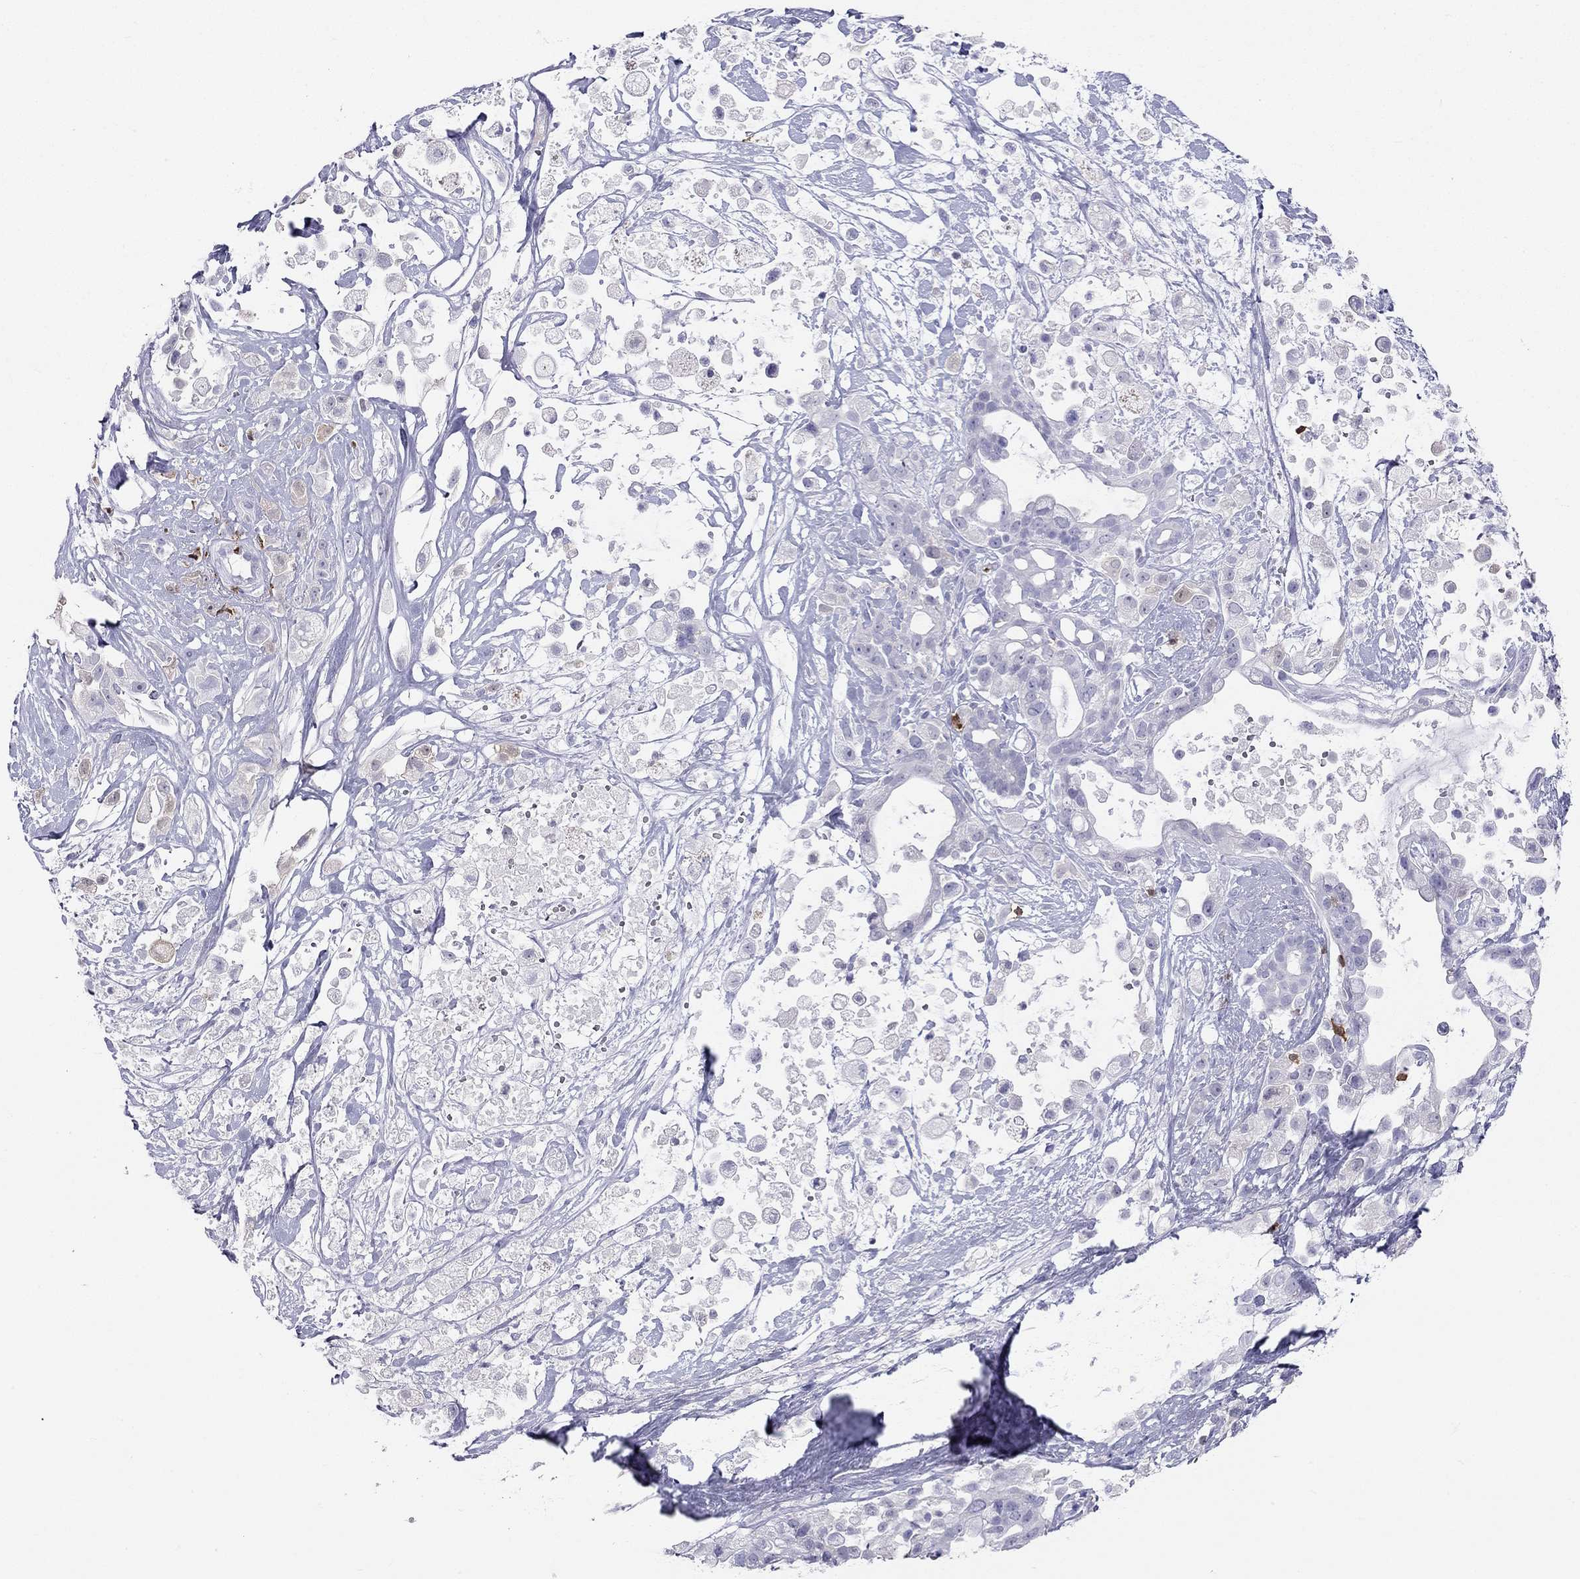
{"staining": {"intensity": "negative", "quantity": "none", "location": "none"}, "tissue": "pancreatic cancer", "cell_type": "Tumor cells", "image_type": "cancer", "snomed": [{"axis": "morphology", "description": "Adenocarcinoma, NOS"}, {"axis": "topography", "description": "Pancreas"}], "caption": "Pancreatic cancer (adenocarcinoma) stained for a protein using immunohistochemistry (IHC) displays no staining tumor cells.", "gene": "SH2D2A", "patient": {"sex": "male", "age": 44}}